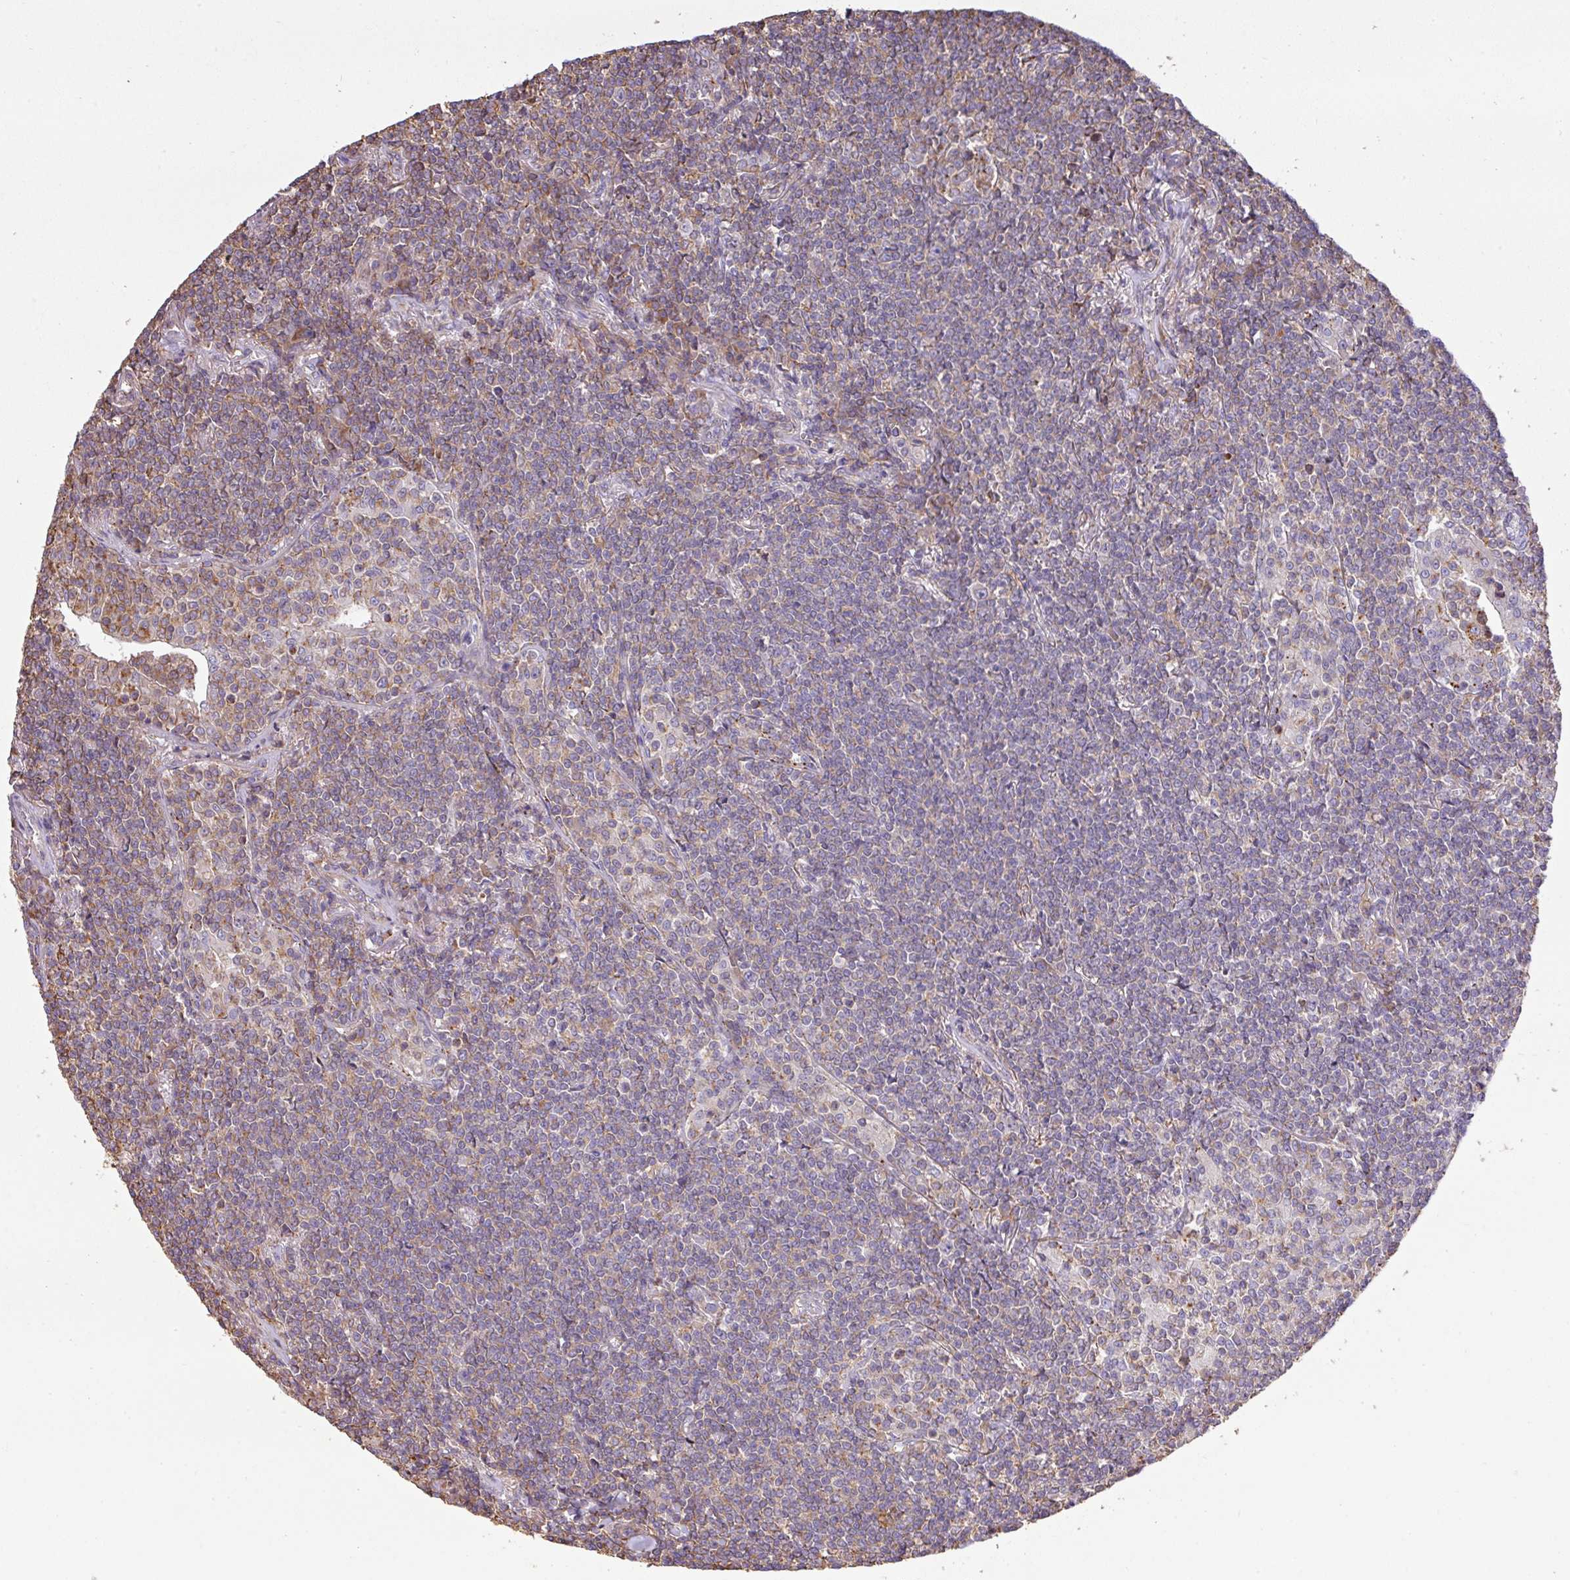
{"staining": {"intensity": "weak", "quantity": "<25%", "location": "cytoplasmic/membranous"}, "tissue": "lymphoma", "cell_type": "Tumor cells", "image_type": "cancer", "snomed": [{"axis": "morphology", "description": "Malignant lymphoma, non-Hodgkin's type, Low grade"}, {"axis": "topography", "description": "Lung"}], "caption": "IHC of human lymphoma shows no positivity in tumor cells.", "gene": "LRRC41", "patient": {"sex": "female", "age": 71}}